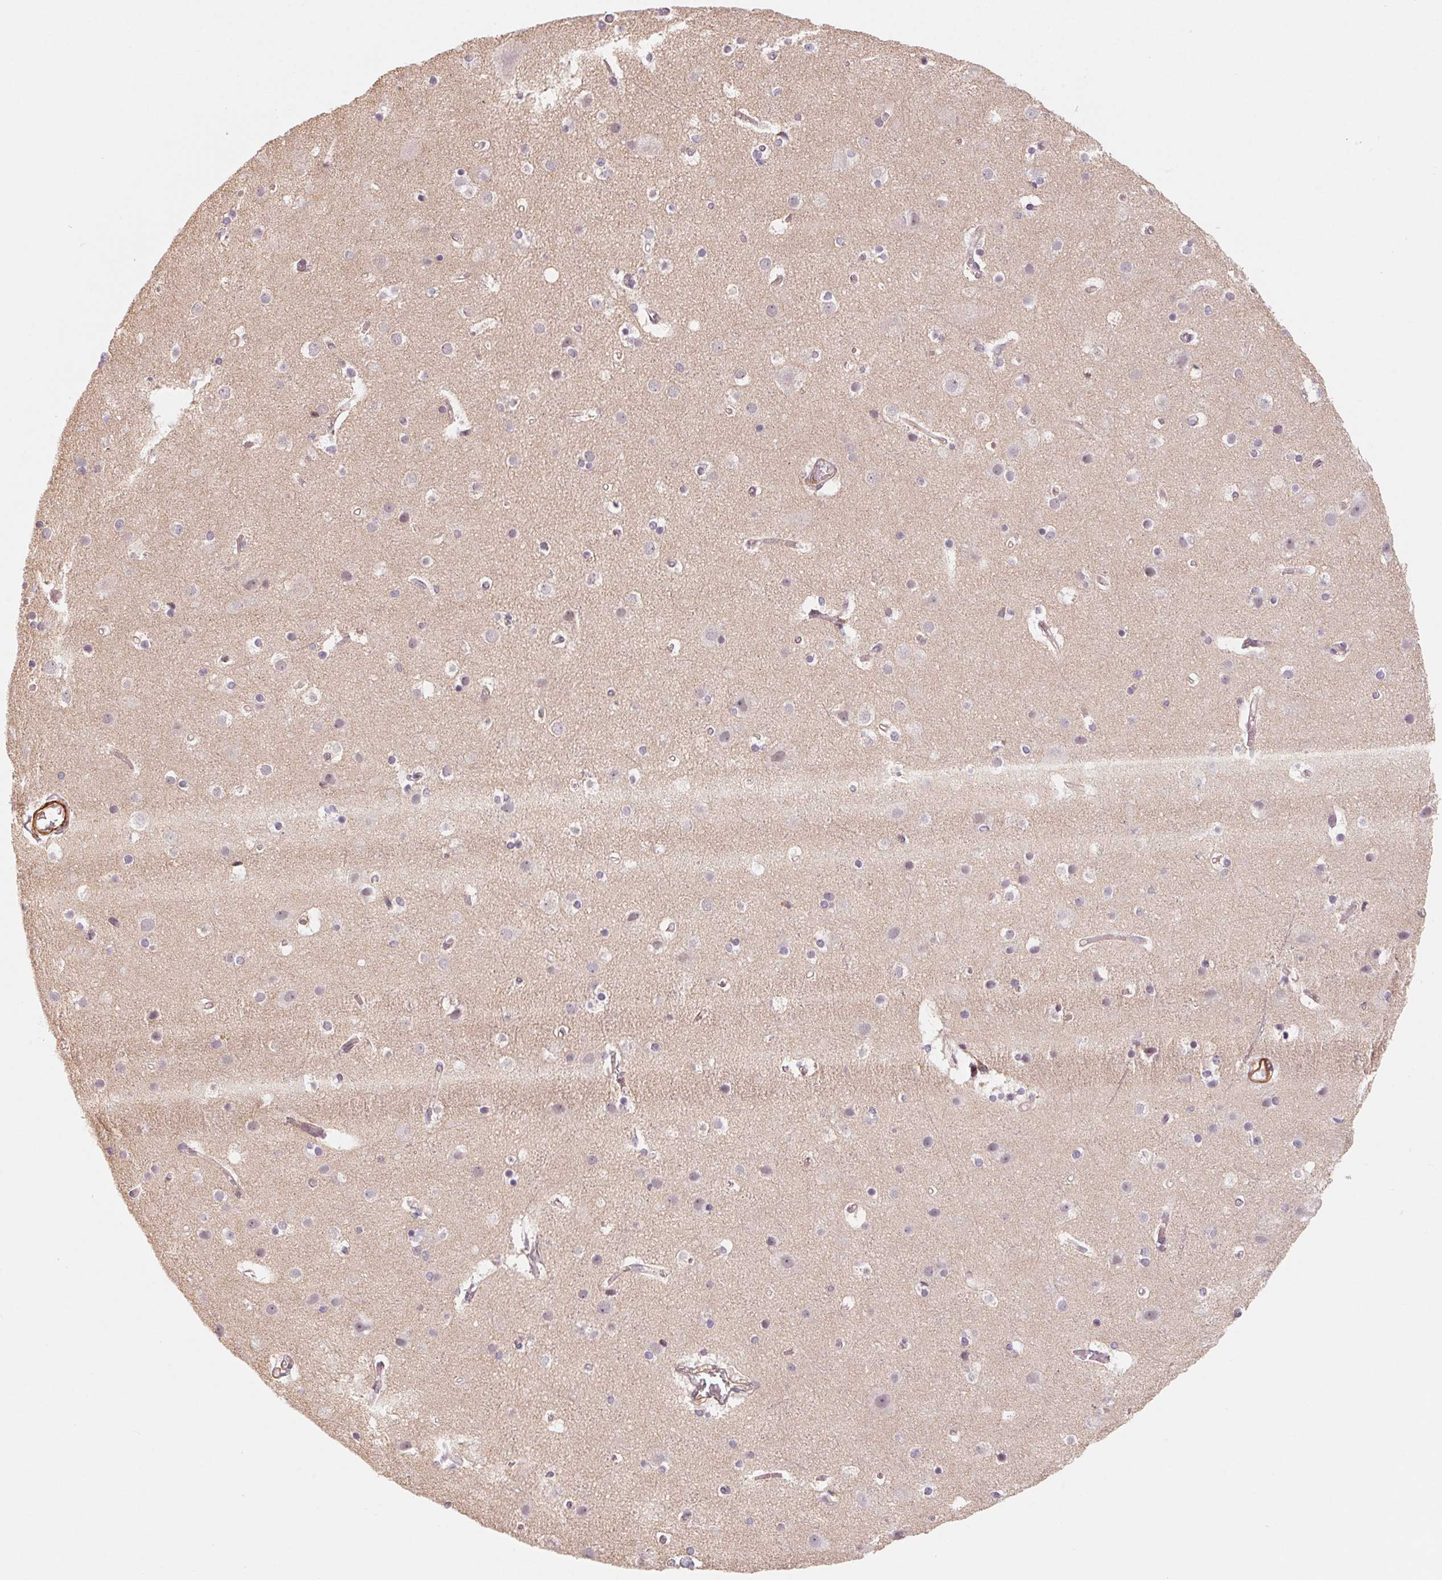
{"staining": {"intensity": "weak", "quantity": "25%-75%", "location": "cytoplasmic/membranous"}, "tissue": "cerebral cortex", "cell_type": "Endothelial cells", "image_type": "normal", "snomed": [{"axis": "morphology", "description": "Normal tissue, NOS"}, {"axis": "topography", "description": "Cerebral cortex"}], "caption": "There is low levels of weak cytoplasmic/membranous expression in endothelial cells of normal cerebral cortex, as demonstrated by immunohistochemical staining (brown color).", "gene": "CCDC112", "patient": {"sex": "female", "age": 52}}